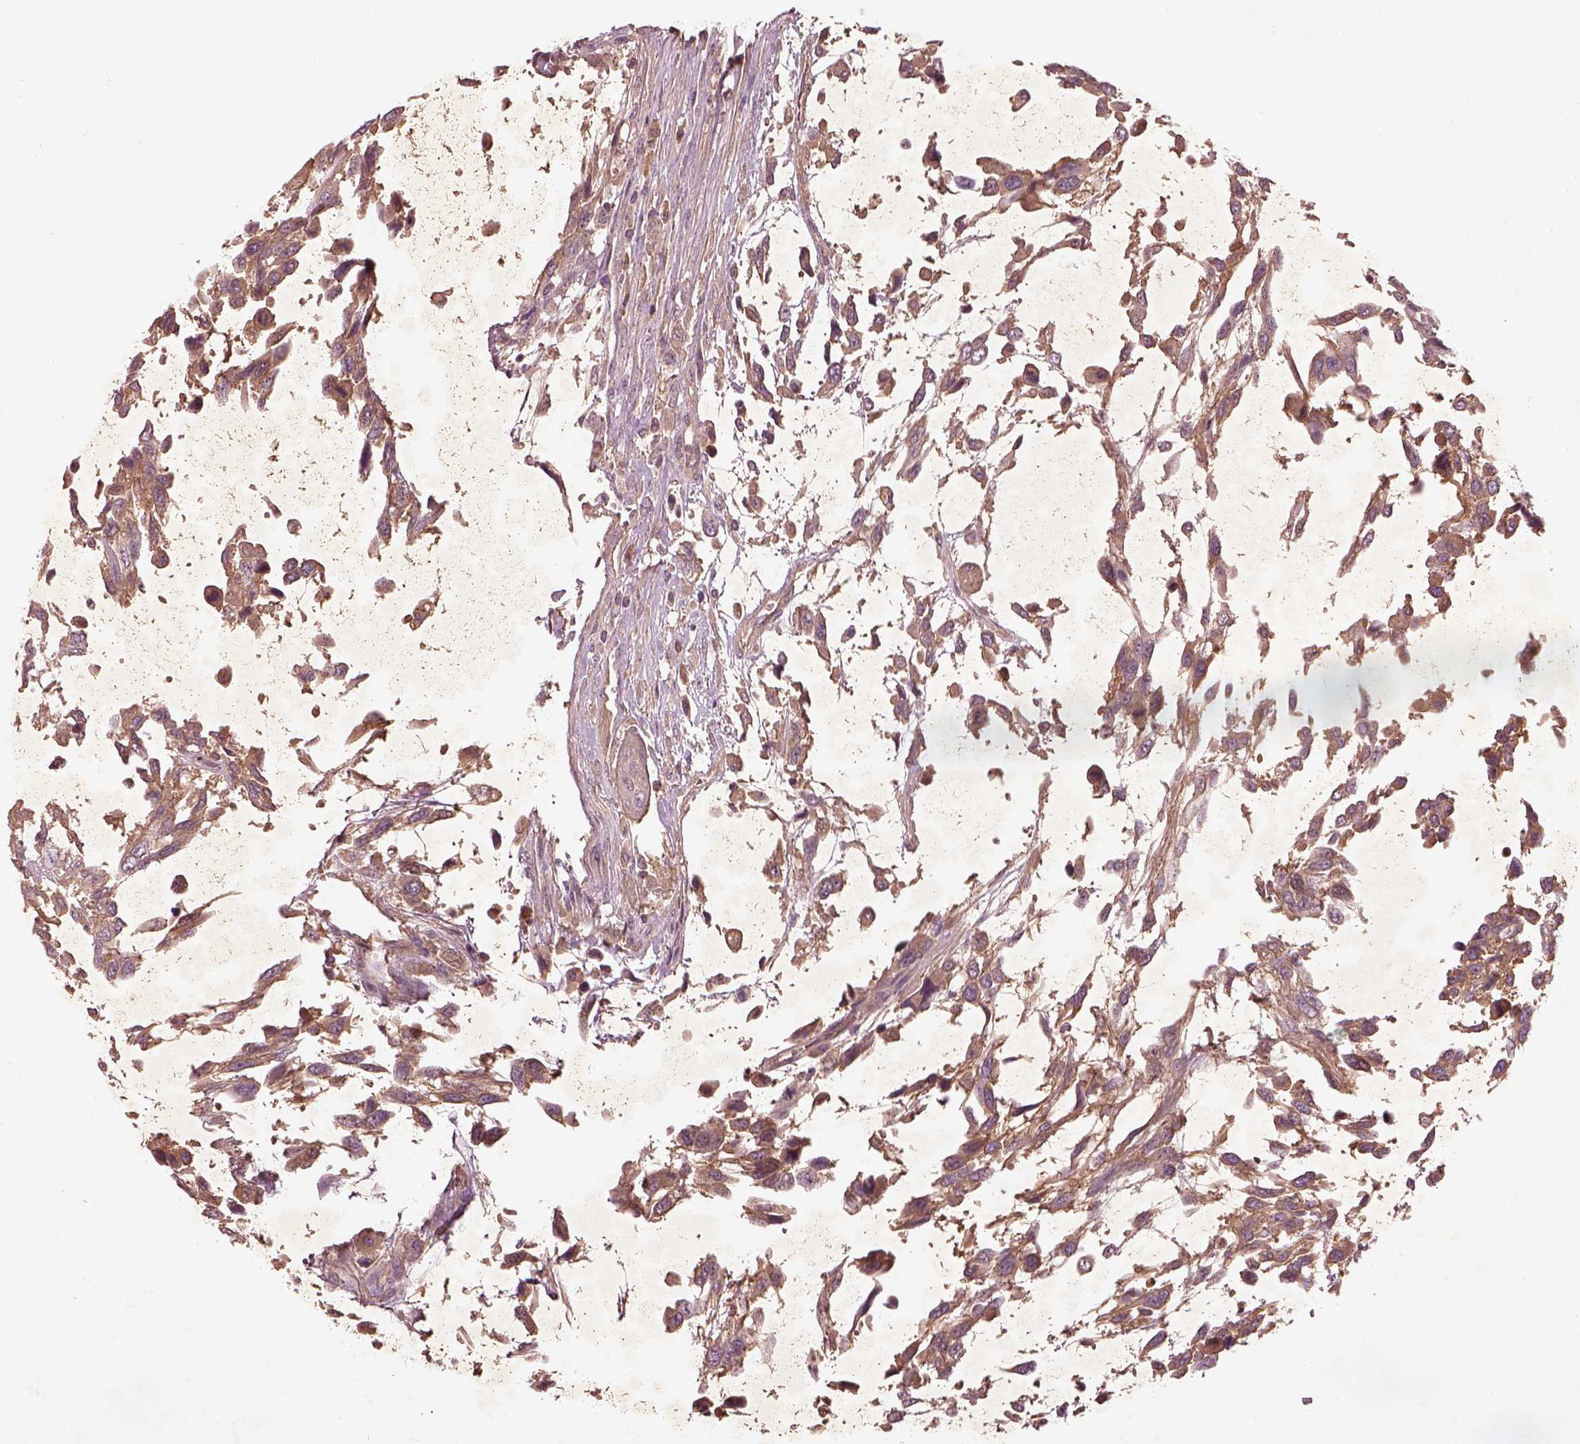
{"staining": {"intensity": "moderate", "quantity": "<25%", "location": "cytoplasmic/membranous"}, "tissue": "urothelial cancer", "cell_type": "Tumor cells", "image_type": "cancer", "snomed": [{"axis": "morphology", "description": "Urothelial carcinoma, High grade"}, {"axis": "topography", "description": "Urinary bladder"}], "caption": "Urothelial cancer stained with DAB (3,3'-diaminobenzidine) immunohistochemistry (IHC) reveals low levels of moderate cytoplasmic/membranous staining in approximately <25% of tumor cells.", "gene": "FAM234A", "patient": {"sex": "female", "age": 70}}